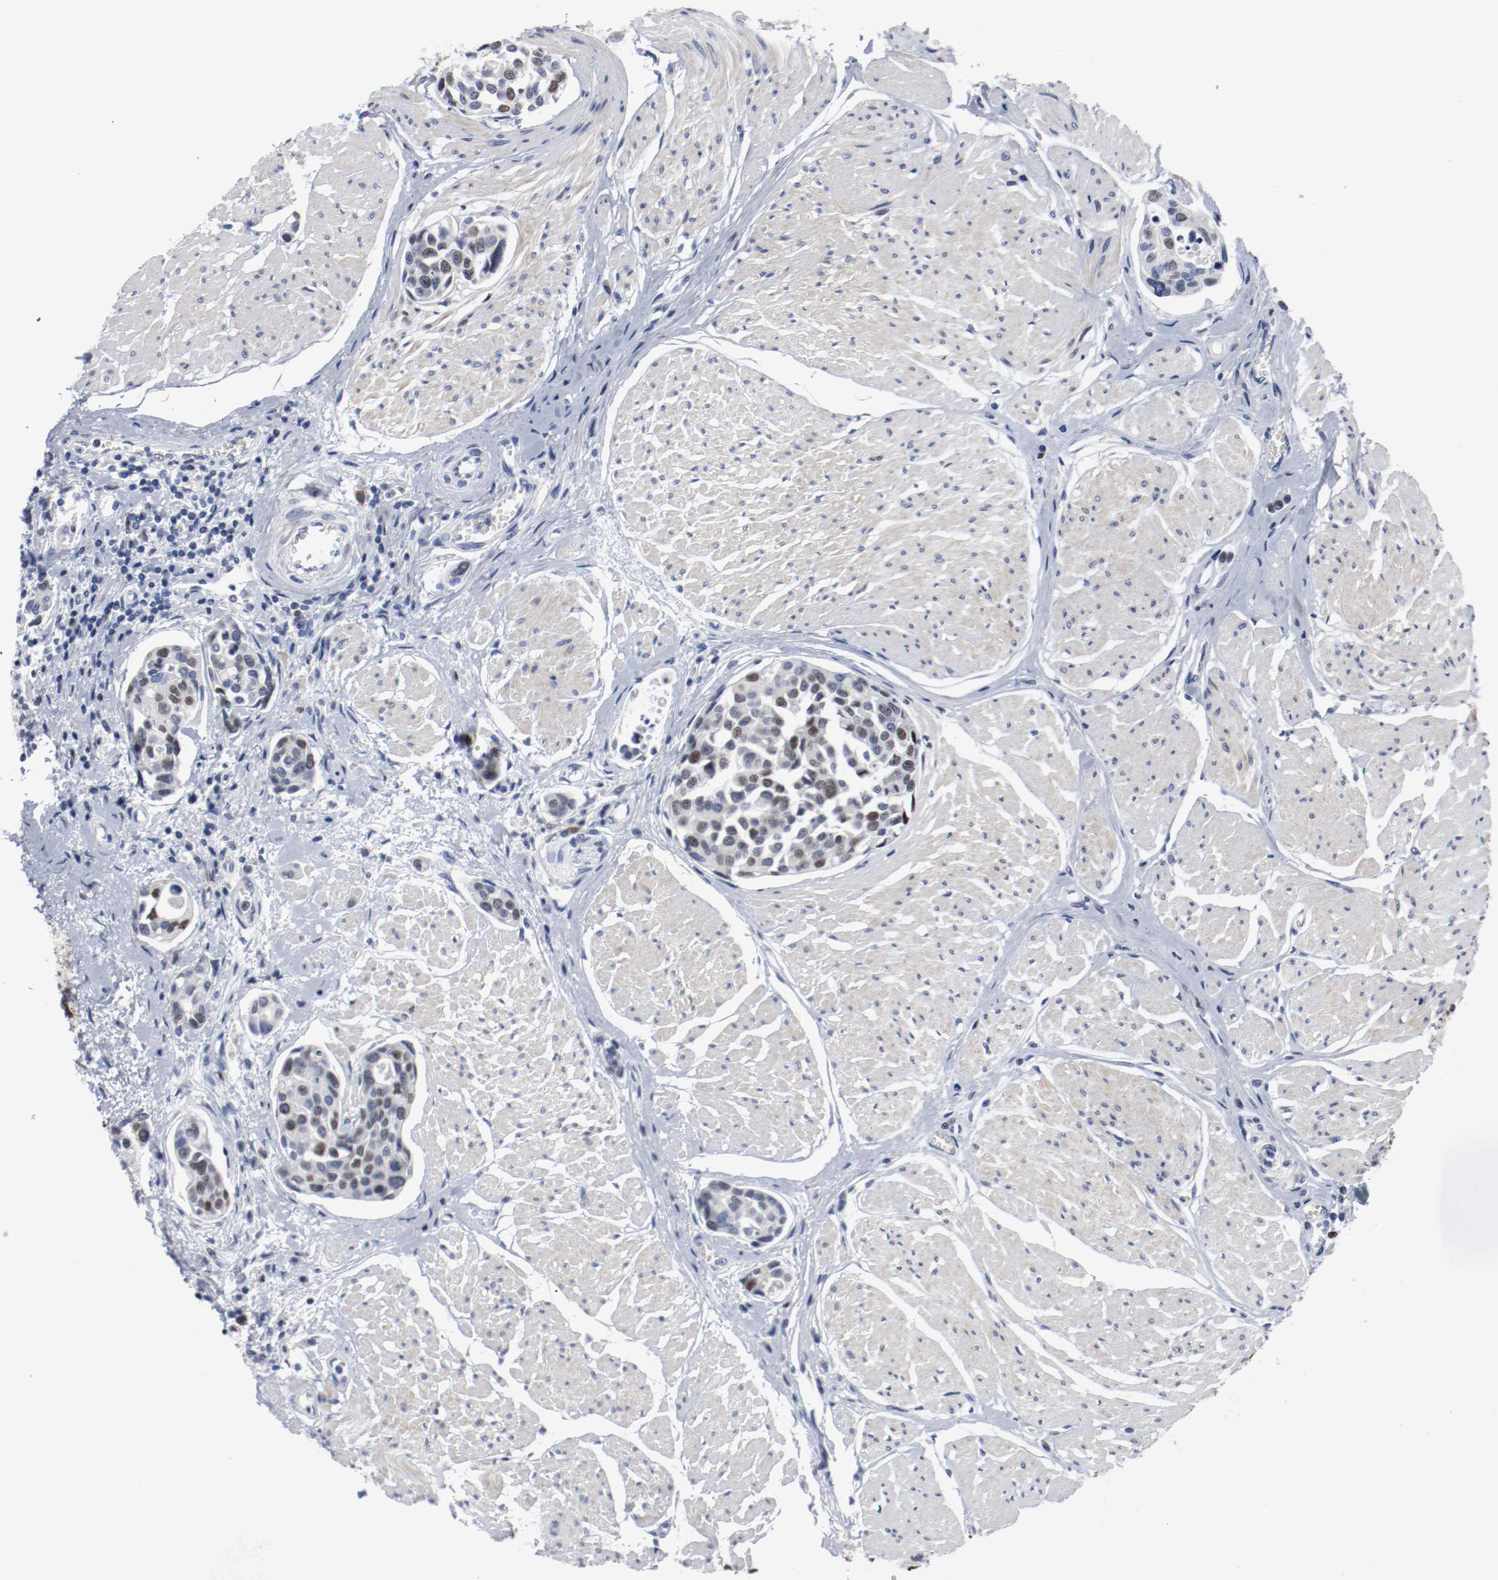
{"staining": {"intensity": "moderate", "quantity": "25%-75%", "location": "nuclear"}, "tissue": "urothelial cancer", "cell_type": "Tumor cells", "image_type": "cancer", "snomed": [{"axis": "morphology", "description": "Urothelial carcinoma, High grade"}, {"axis": "topography", "description": "Urinary bladder"}], "caption": "The micrograph exhibits a brown stain indicating the presence of a protein in the nuclear of tumor cells in urothelial cancer.", "gene": "MCM6", "patient": {"sex": "male", "age": 78}}